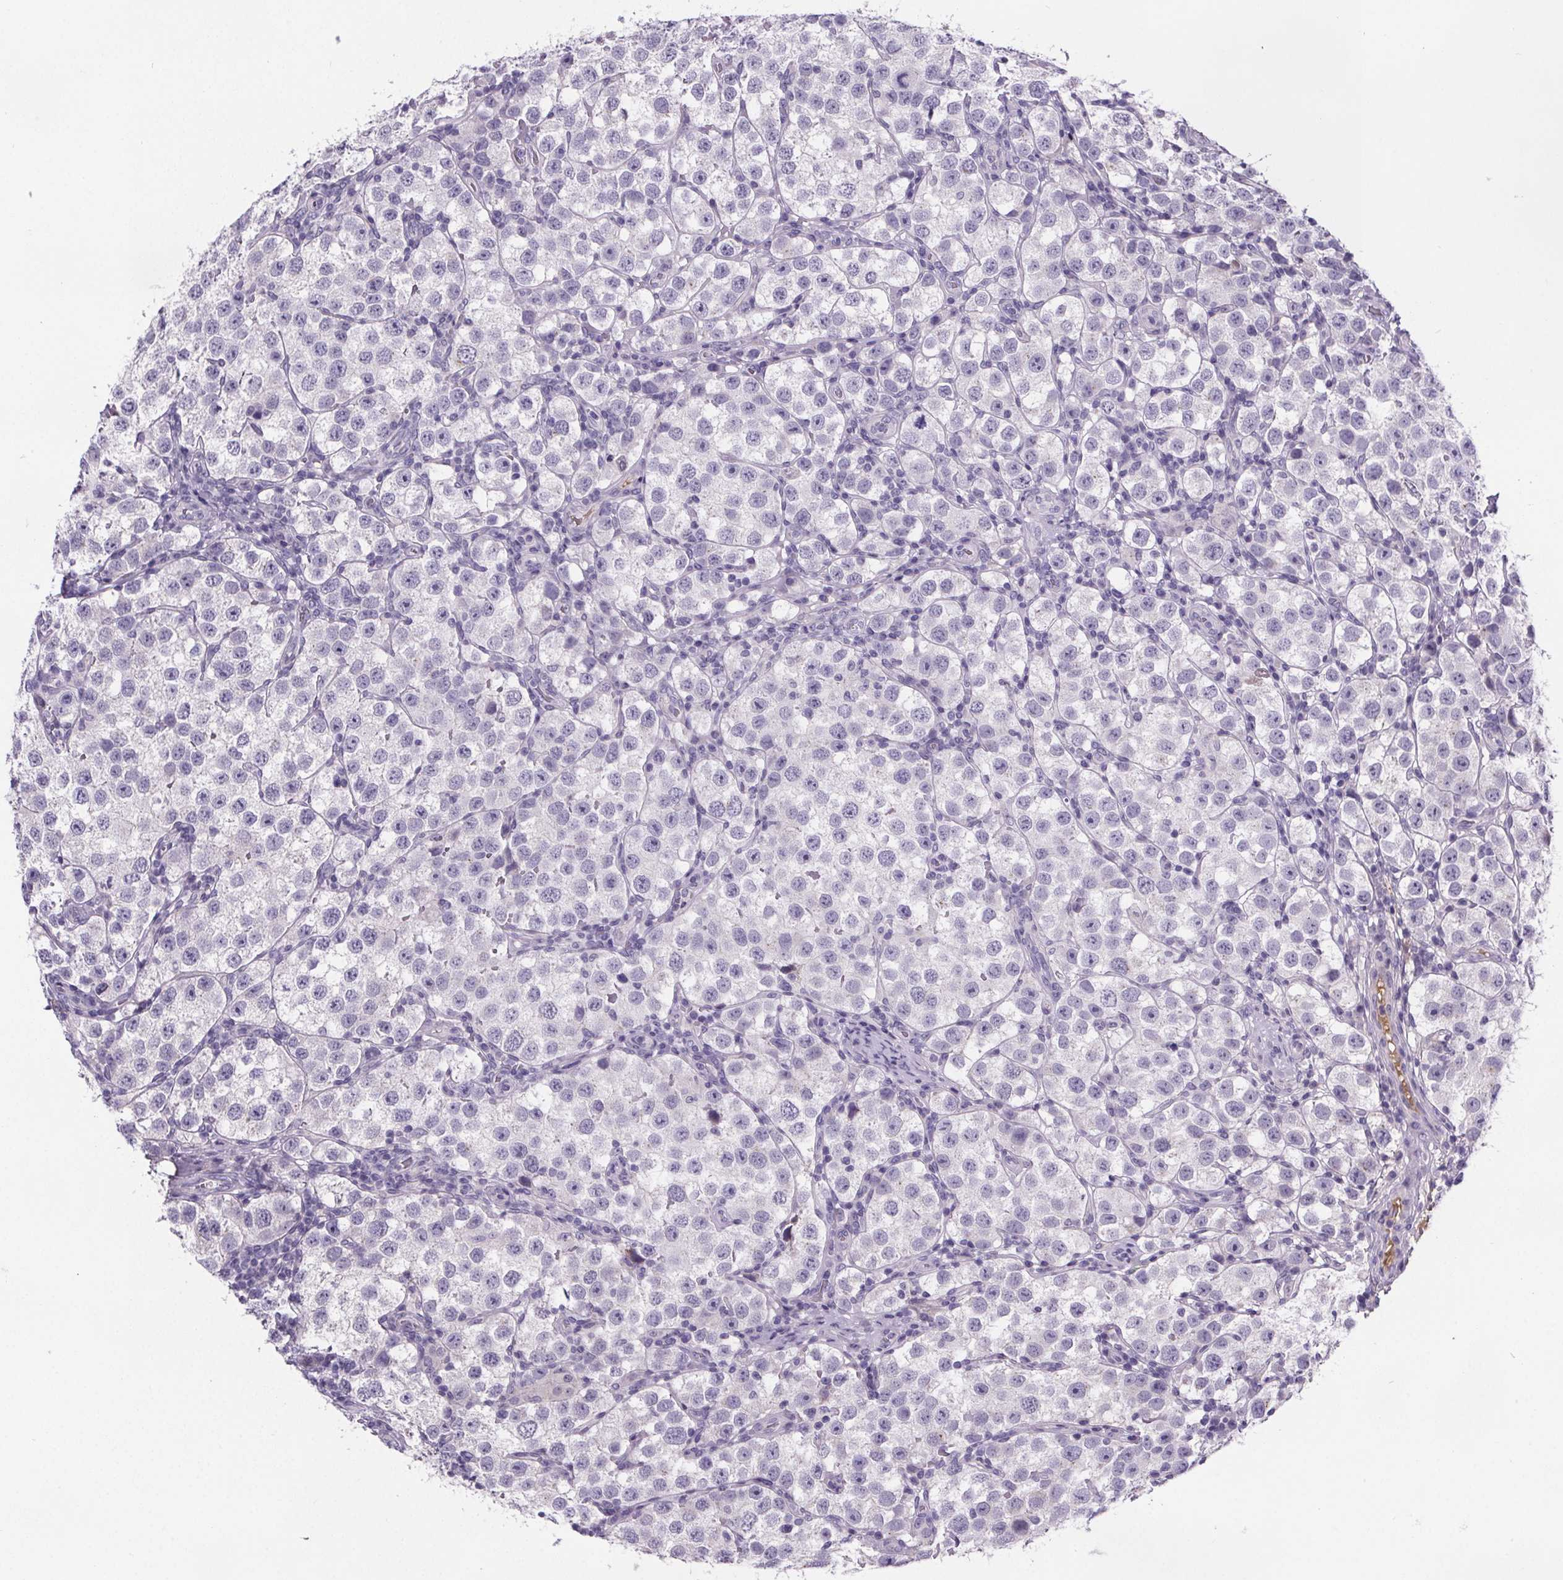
{"staining": {"intensity": "negative", "quantity": "none", "location": "none"}, "tissue": "testis cancer", "cell_type": "Tumor cells", "image_type": "cancer", "snomed": [{"axis": "morphology", "description": "Seminoma, NOS"}, {"axis": "topography", "description": "Testis"}], "caption": "There is no significant positivity in tumor cells of testis cancer (seminoma).", "gene": "CUBN", "patient": {"sex": "male", "age": 37}}